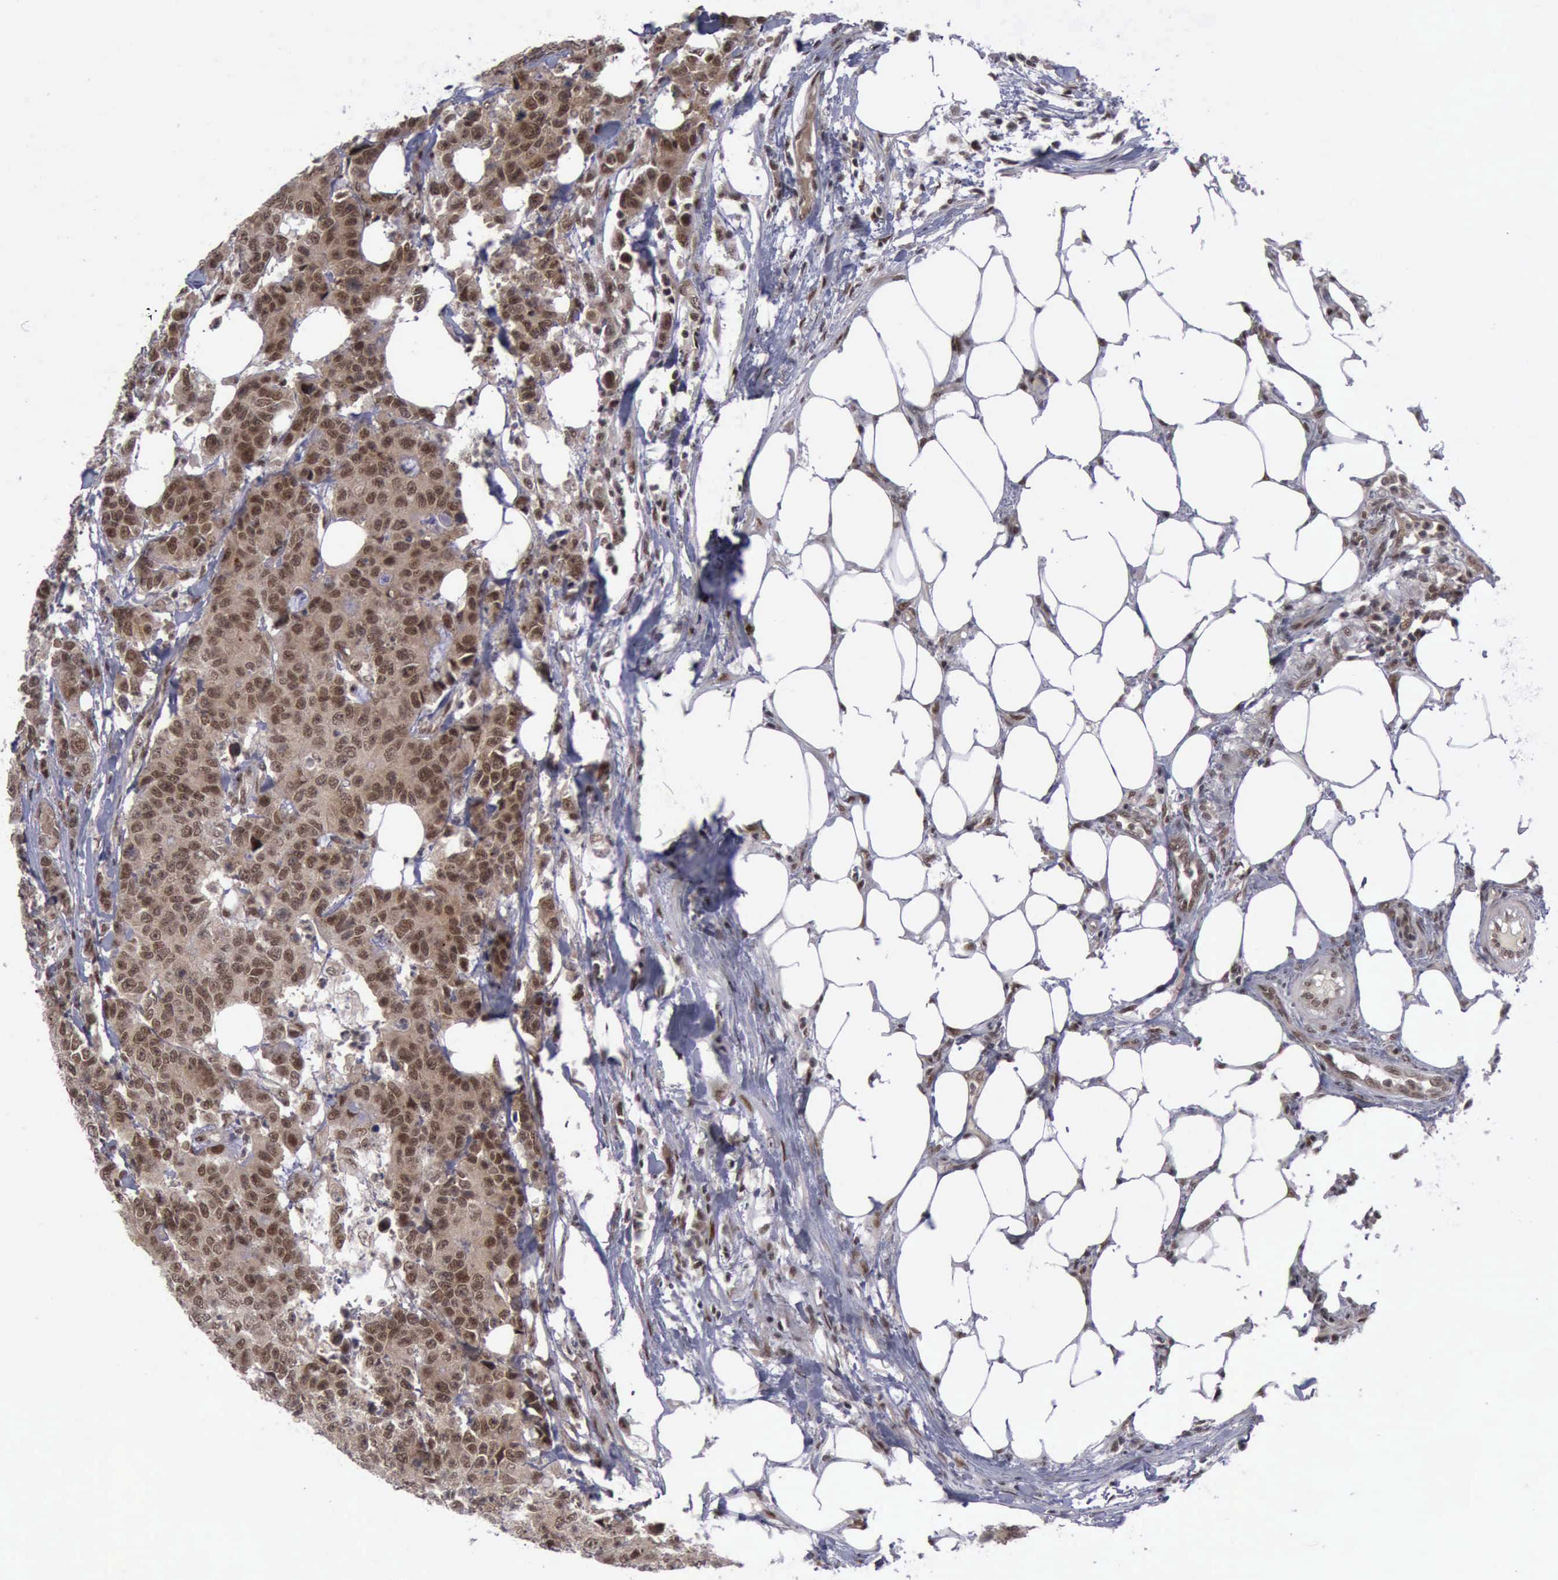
{"staining": {"intensity": "strong", "quantity": ">75%", "location": "cytoplasmic/membranous,nuclear"}, "tissue": "colorectal cancer", "cell_type": "Tumor cells", "image_type": "cancer", "snomed": [{"axis": "morphology", "description": "Adenocarcinoma, NOS"}, {"axis": "topography", "description": "Colon"}], "caption": "Colorectal adenocarcinoma stained with immunohistochemistry (IHC) displays strong cytoplasmic/membranous and nuclear expression in about >75% of tumor cells. (DAB IHC, brown staining for protein, blue staining for nuclei).", "gene": "ATM", "patient": {"sex": "female", "age": 86}}